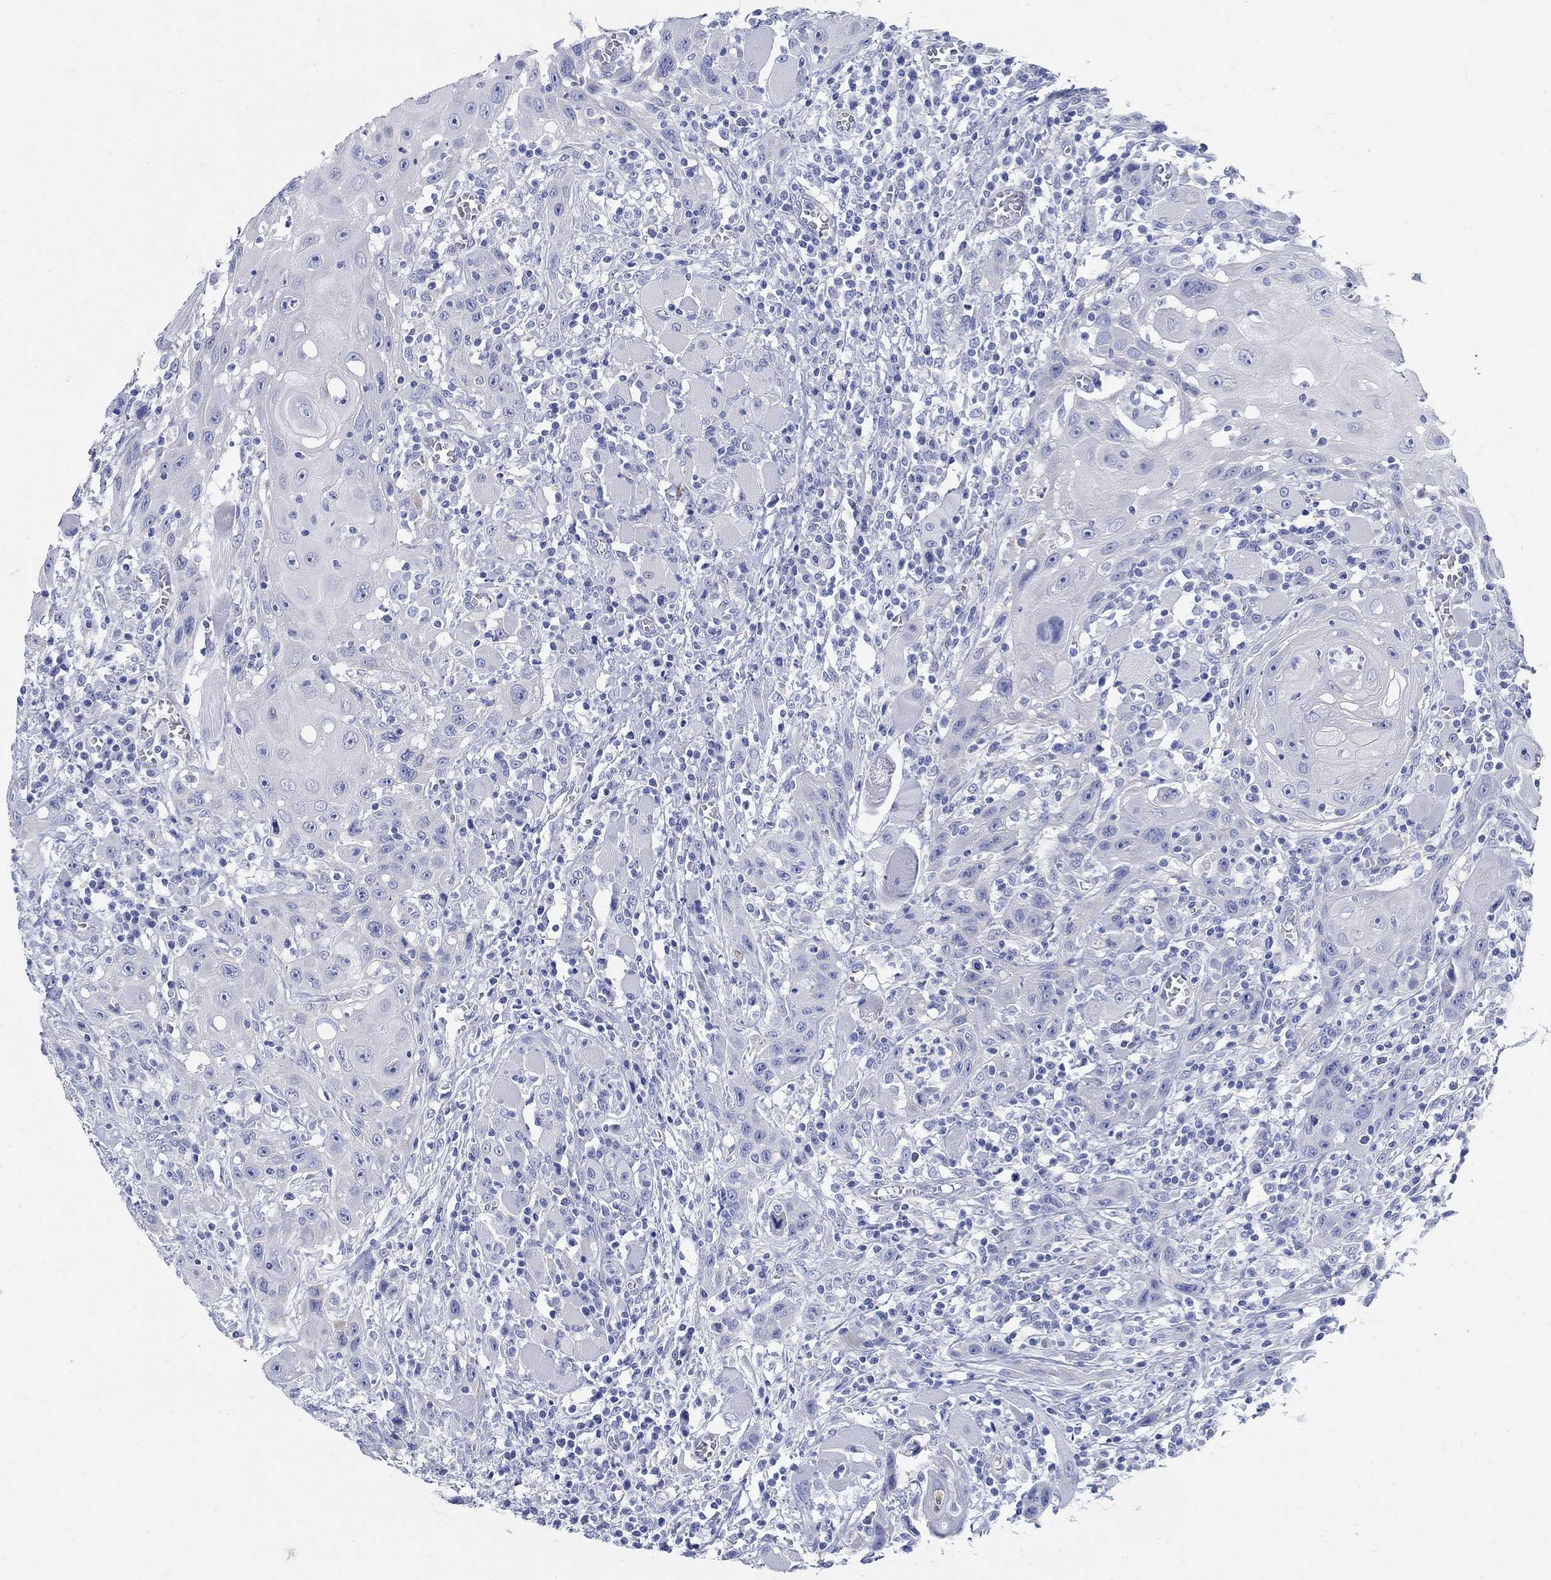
{"staining": {"intensity": "negative", "quantity": "none", "location": "none"}, "tissue": "head and neck cancer", "cell_type": "Tumor cells", "image_type": "cancer", "snomed": [{"axis": "morphology", "description": "Normal tissue, NOS"}, {"axis": "morphology", "description": "Squamous cell carcinoma, NOS"}, {"axis": "topography", "description": "Oral tissue"}, {"axis": "topography", "description": "Head-Neck"}], "caption": "High magnification brightfield microscopy of head and neck cancer (squamous cell carcinoma) stained with DAB (brown) and counterstained with hematoxylin (blue): tumor cells show no significant expression.", "gene": "ZDHHC14", "patient": {"sex": "male", "age": 71}}